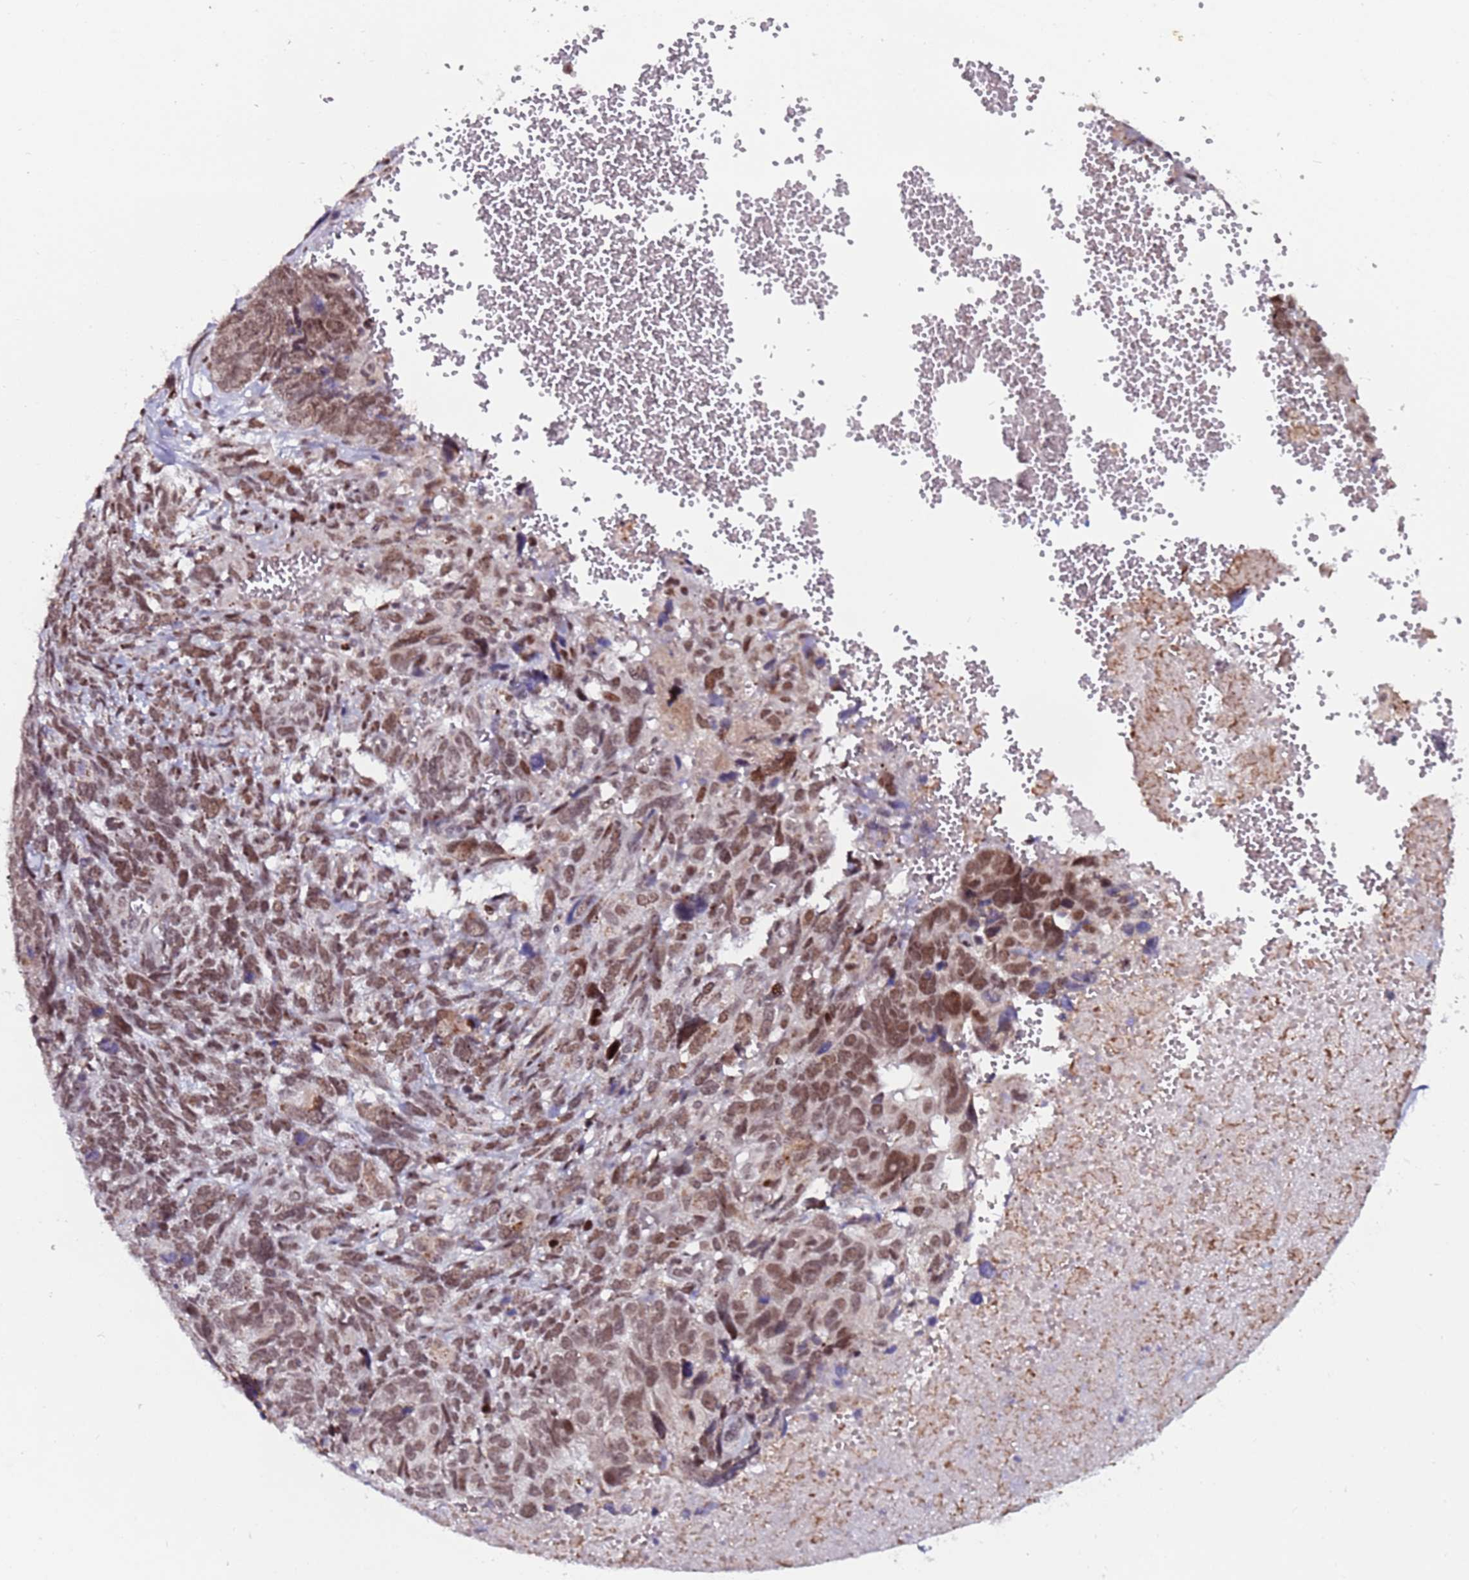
{"staining": {"intensity": "moderate", "quantity": ">75%", "location": "nuclear"}, "tissue": "ovarian cancer", "cell_type": "Tumor cells", "image_type": "cancer", "snomed": [{"axis": "morphology", "description": "Cystadenocarcinoma, serous, NOS"}, {"axis": "topography", "description": "Ovary"}], "caption": "Immunohistochemical staining of ovarian cancer displays moderate nuclear protein staining in approximately >75% of tumor cells.", "gene": "PPM1H", "patient": {"sex": "female", "age": 79}}